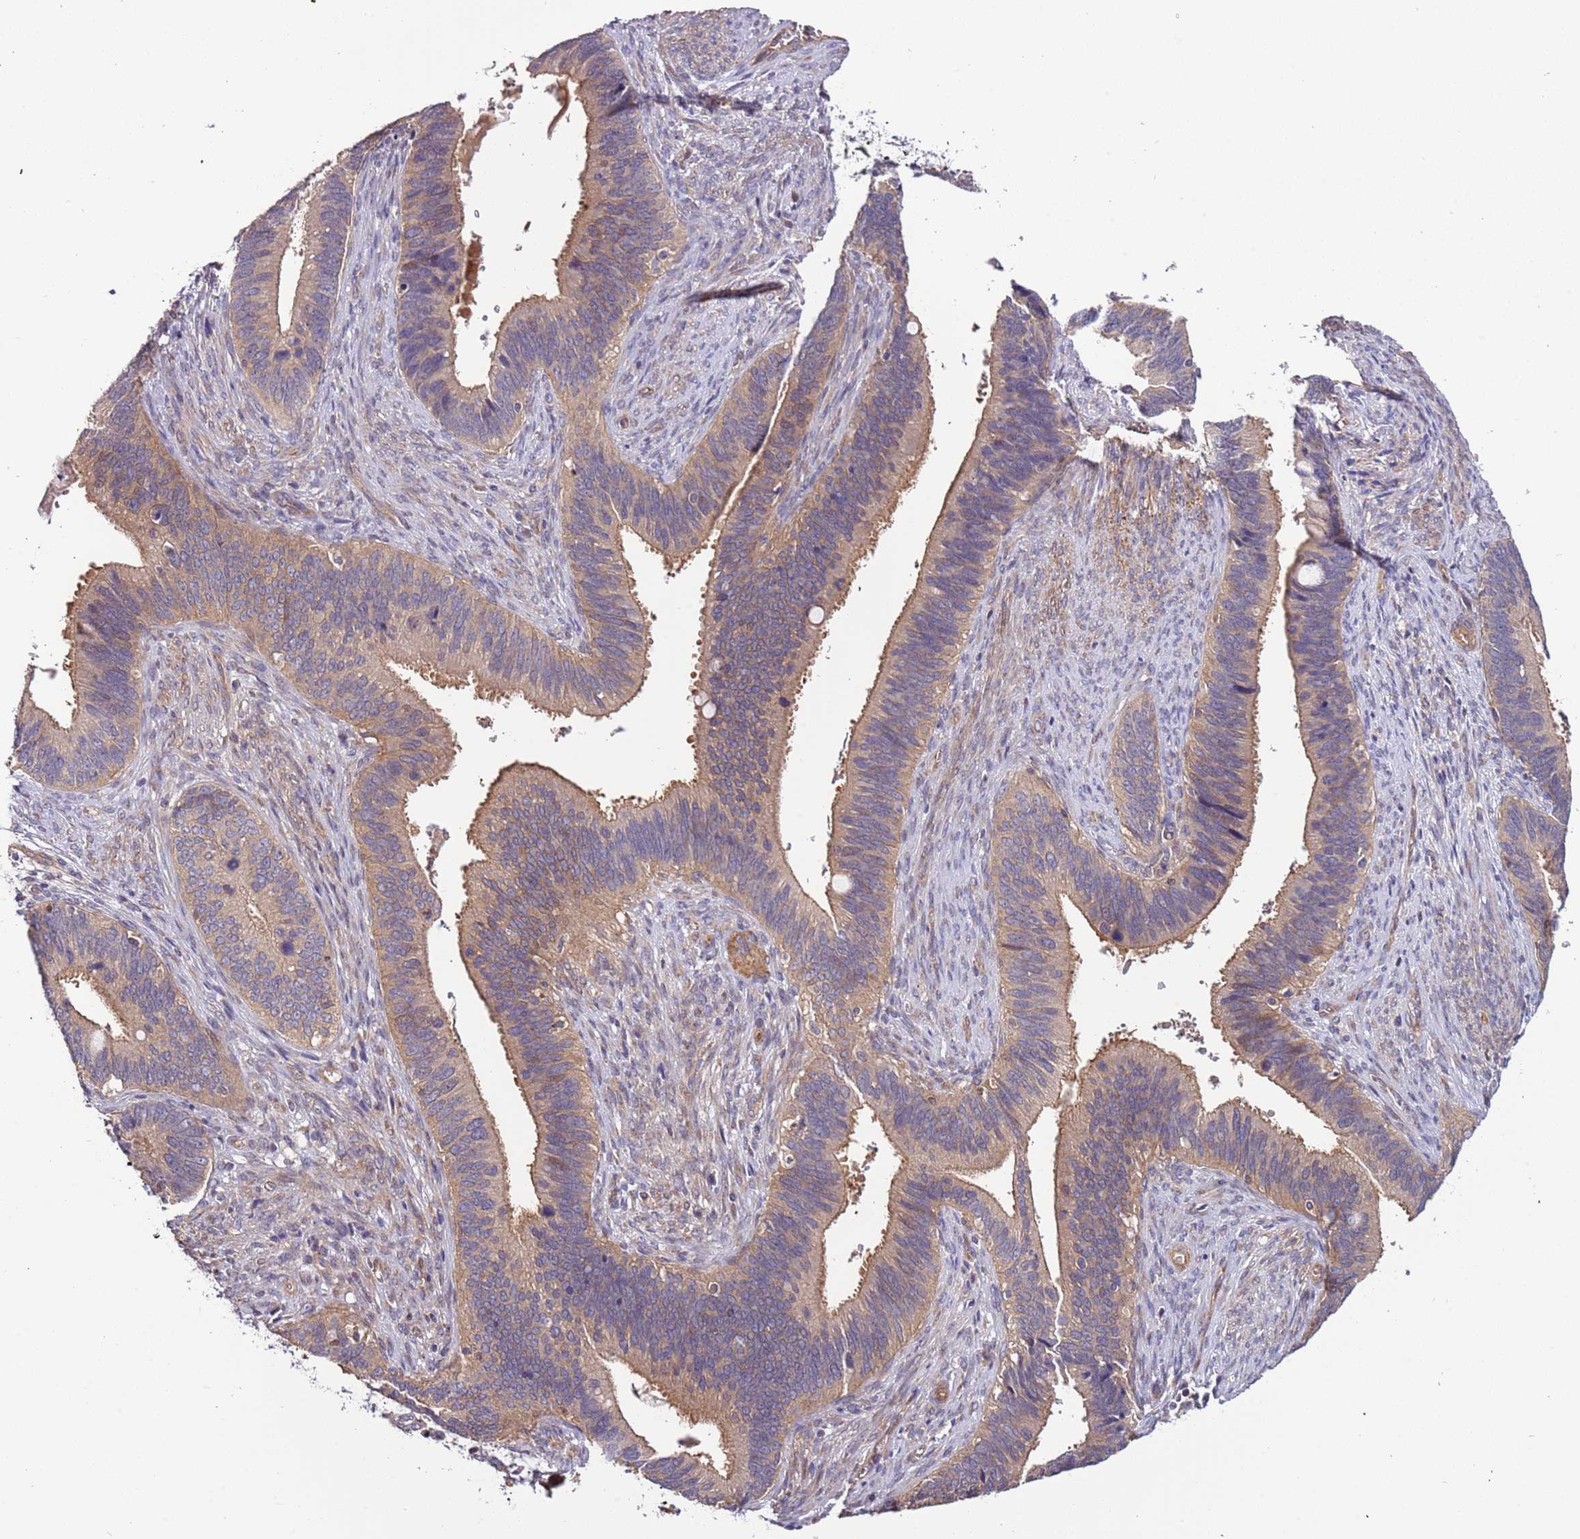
{"staining": {"intensity": "moderate", "quantity": ">75%", "location": "cytoplasmic/membranous"}, "tissue": "cervical cancer", "cell_type": "Tumor cells", "image_type": "cancer", "snomed": [{"axis": "morphology", "description": "Adenocarcinoma, NOS"}, {"axis": "topography", "description": "Cervix"}], "caption": "DAB immunohistochemical staining of adenocarcinoma (cervical) displays moderate cytoplasmic/membranous protein expression in about >75% of tumor cells. (DAB (3,3'-diaminobenzidine) IHC with brightfield microscopy, high magnification).", "gene": "LAMB4", "patient": {"sex": "female", "age": 42}}